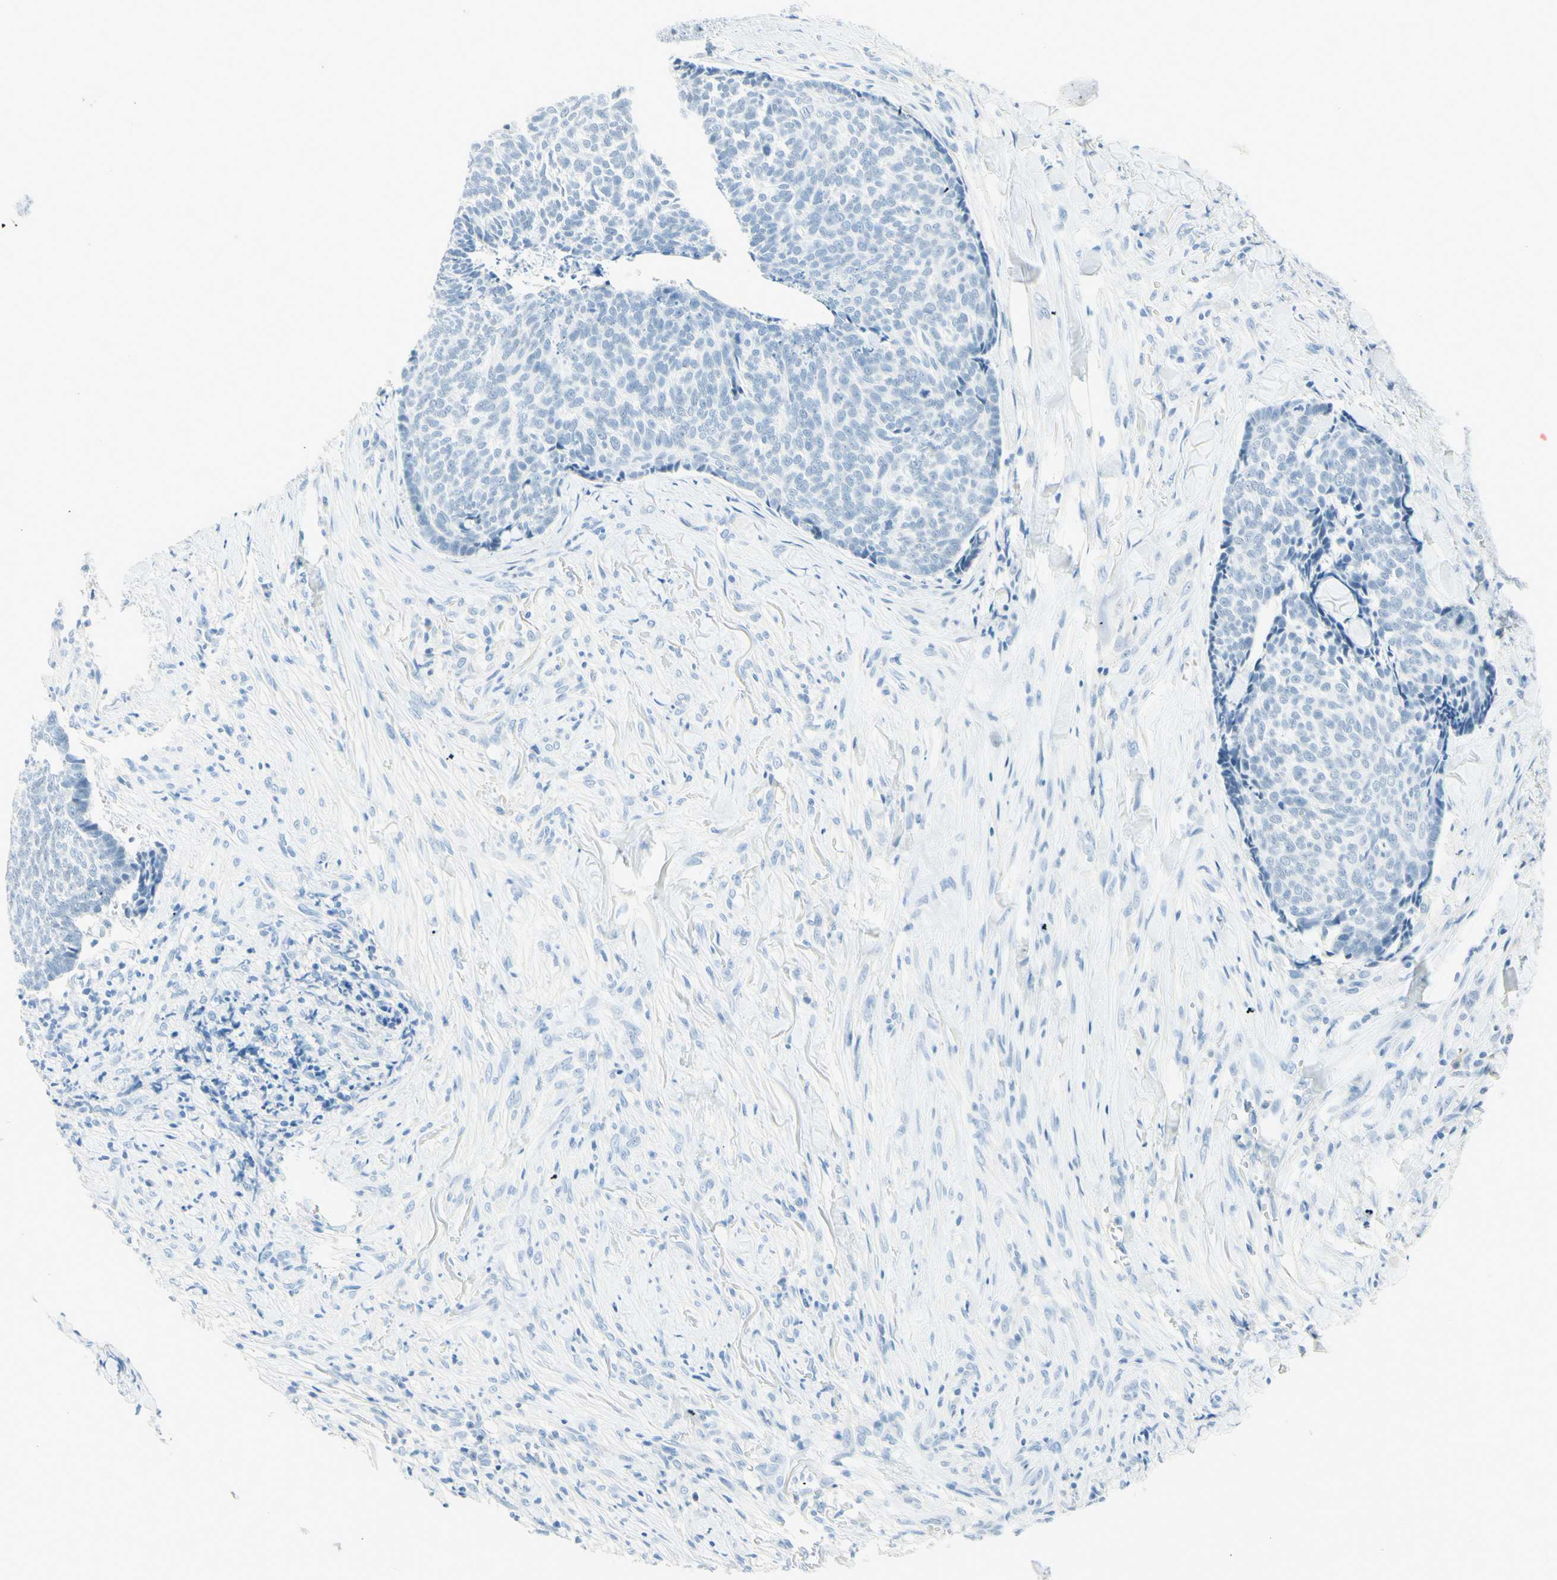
{"staining": {"intensity": "negative", "quantity": "none", "location": "none"}, "tissue": "skin cancer", "cell_type": "Tumor cells", "image_type": "cancer", "snomed": [{"axis": "morphology", "description": "Basal cell carcinoma"}, {"axis": "topography", "description": "Skin"}], "caption": "This is a micrograph of immunohistochemistry (IHC) staining of basal cell carcinoma (skin), which shows no staining in tumor cells.", "gene": "TMEM132D", "patient": {"sex": "male", "age": 84}}